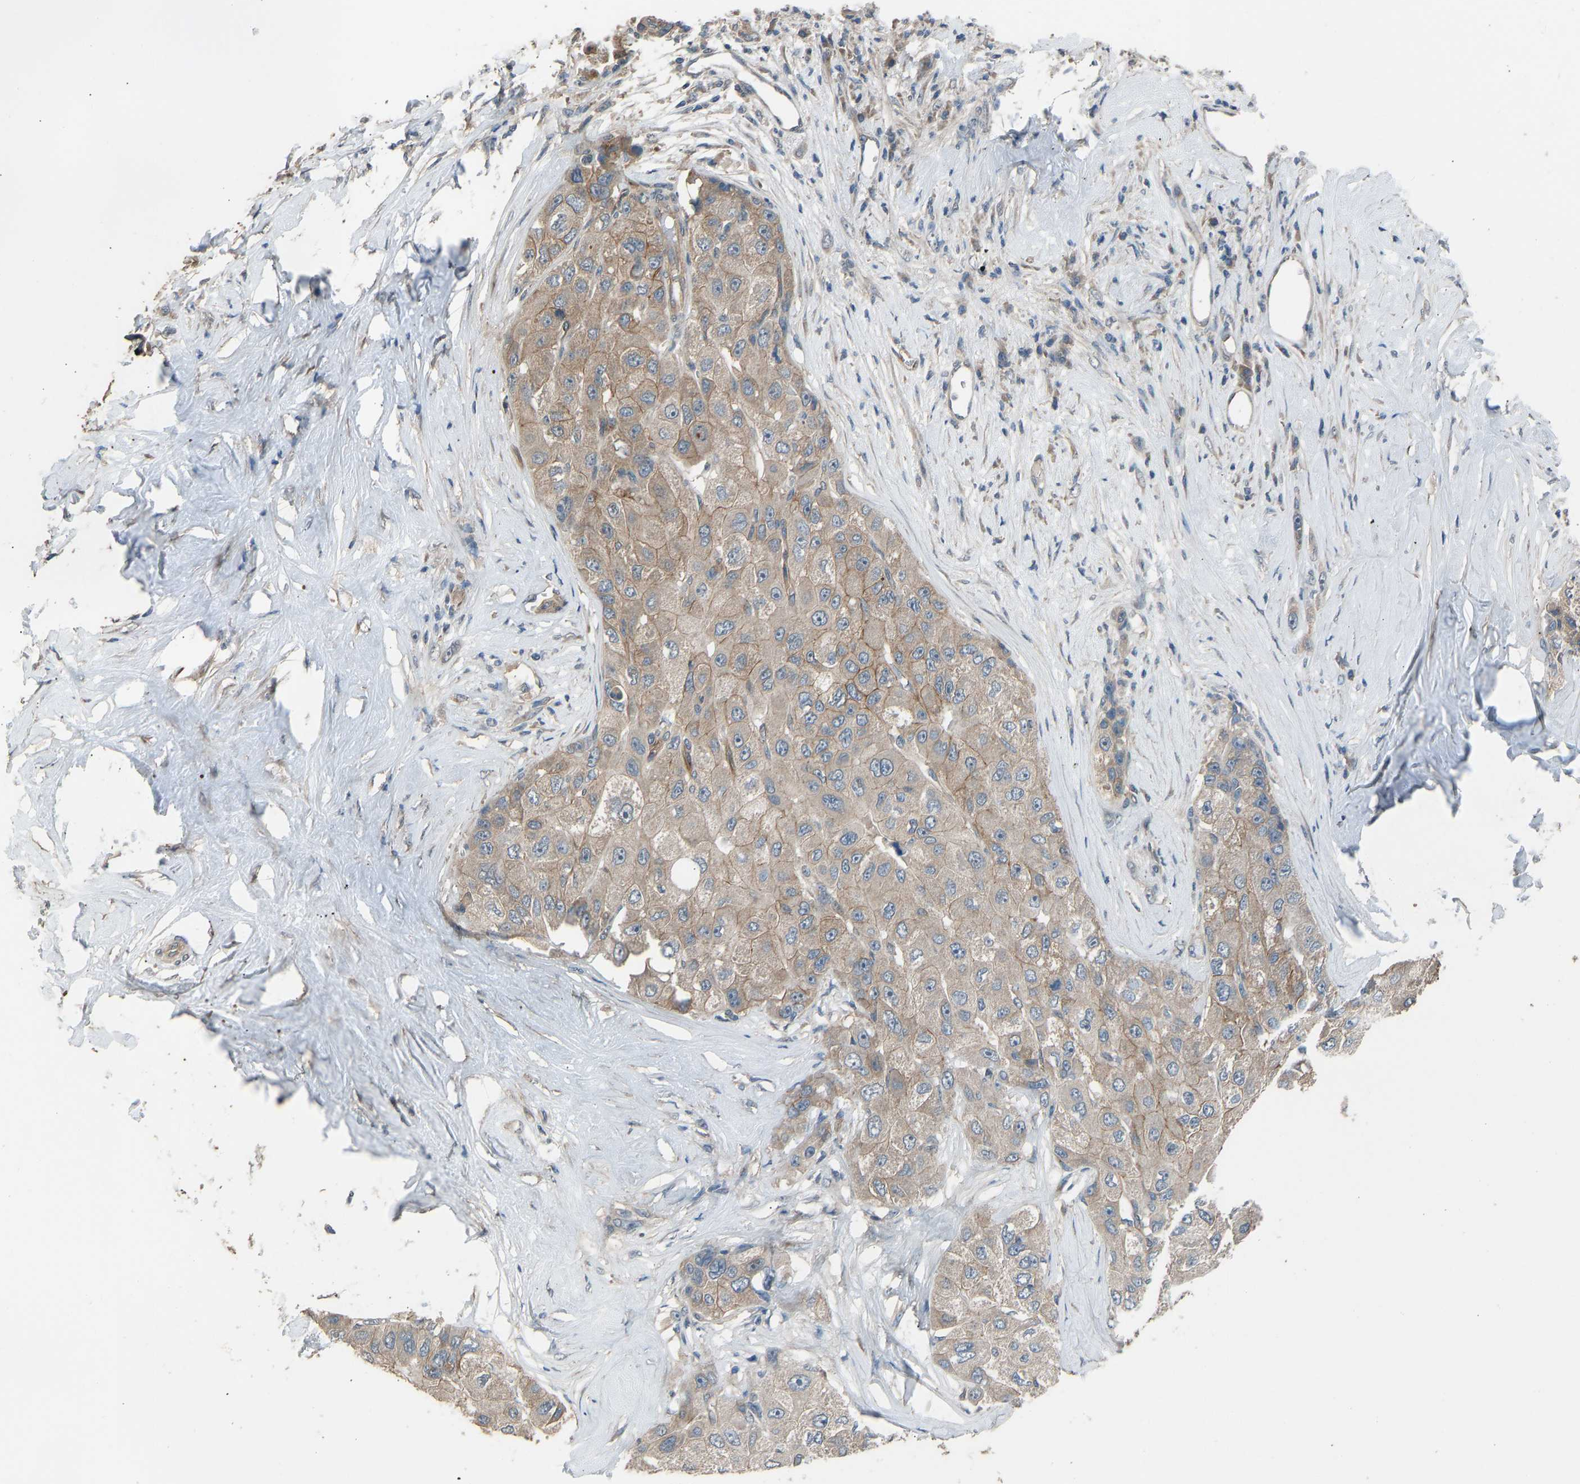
{"staining": {"intensity": "moderate", "quantity": ">75%", "location": "cytoplasmic/membranous"}, "tissue": "liver cancer", "cell_type": "Tumor cells", "image_type": "cancer", "snomed": [{"axis": "morphology", "description": "Carcinoma, Hepatocellular, NOS"}, {"axis": "topography", "description": "Liver"}], "caption": "This is a micrograph of immunohistochemistry staining of hepatocellular carcinoma (liver), which shows moderate staining in the cytoplasmic/membranous of tumor cells.", "gene": "SLC43A1", "patient": {"sex": "male", "age": 80}}